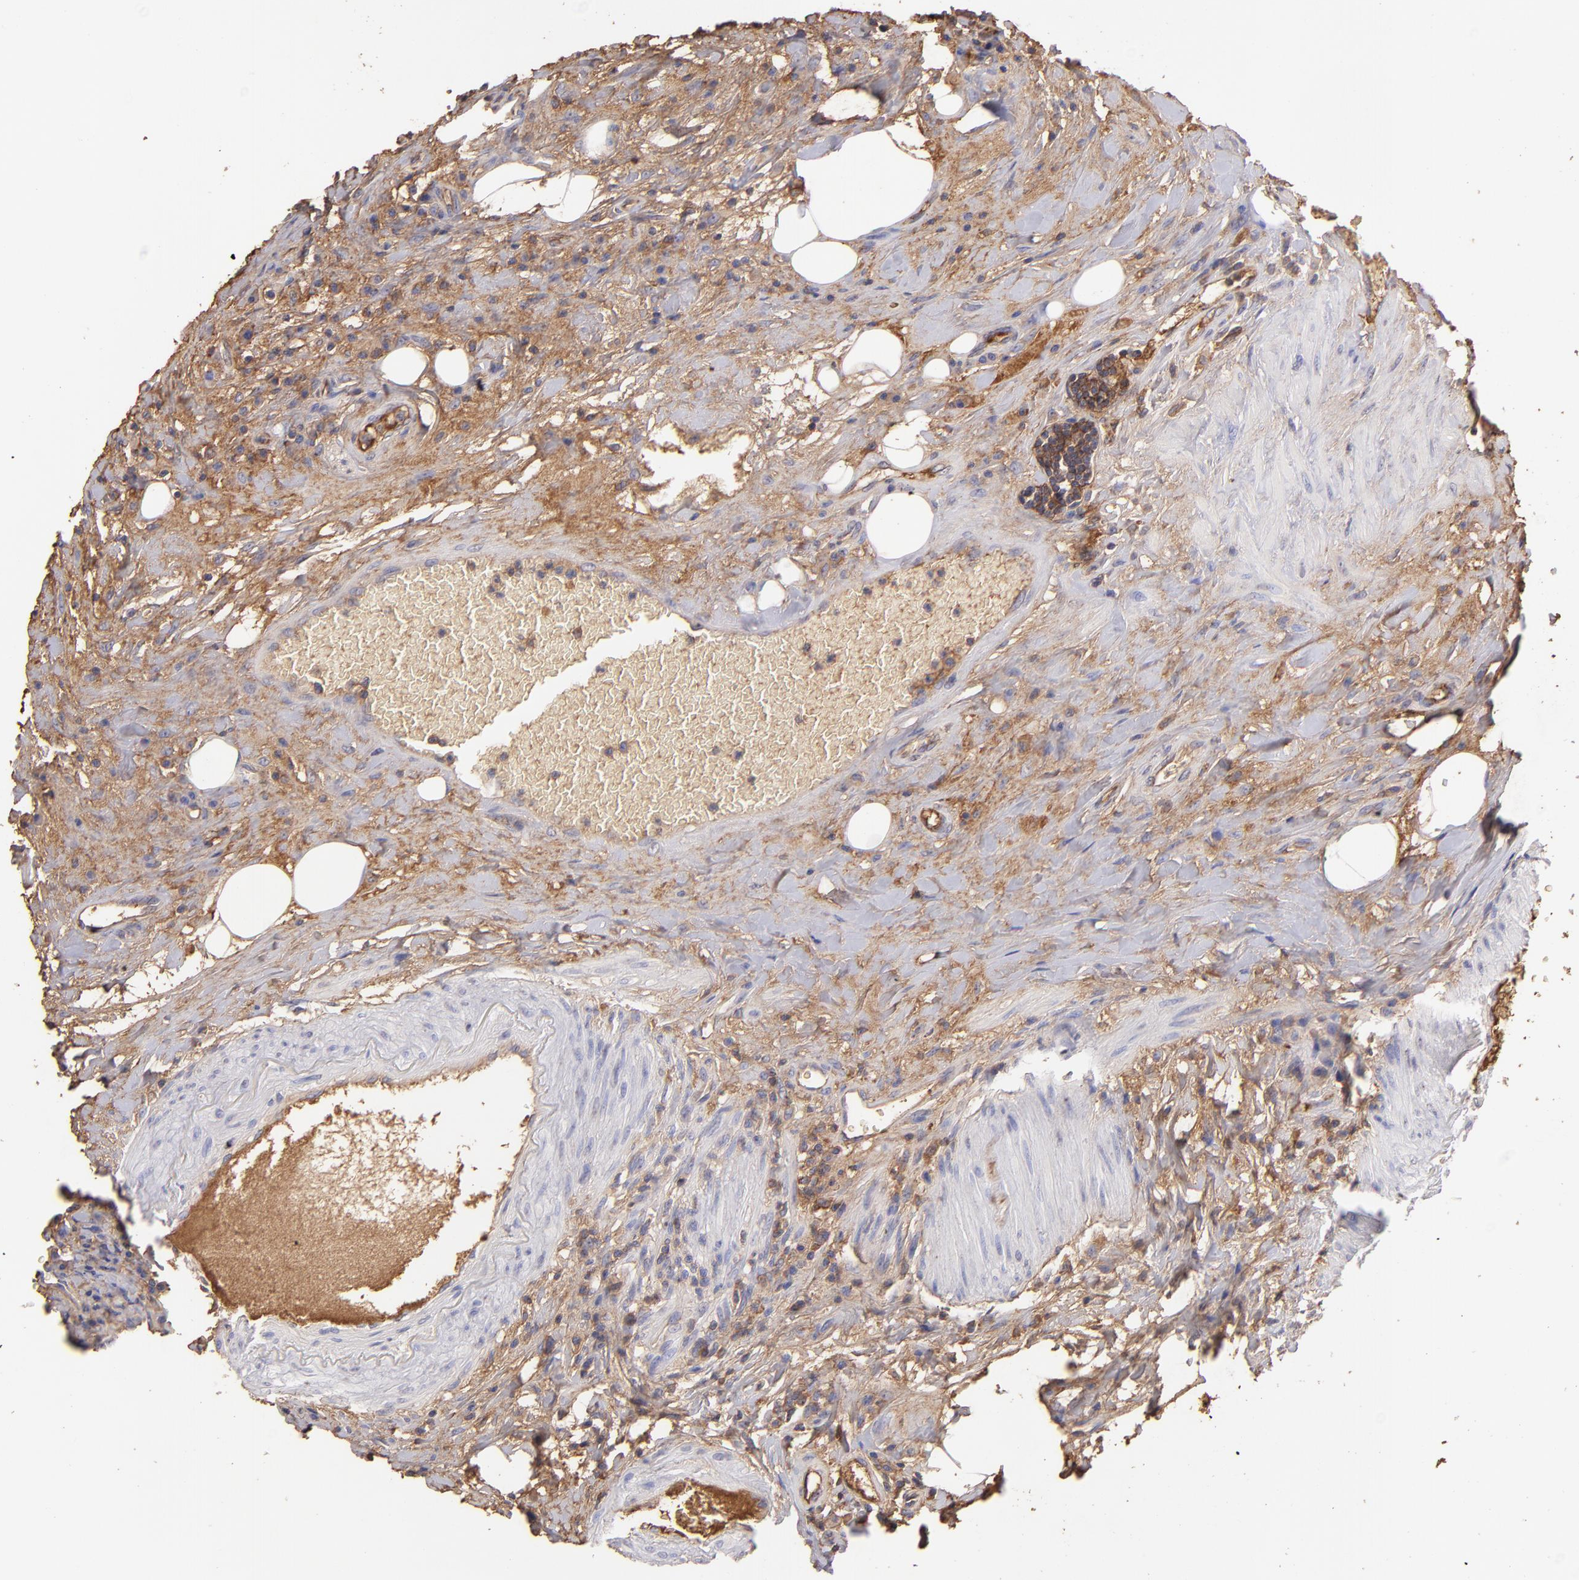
{"staining": {"intensity": "weak", "quantity": ">75%", "location": "cytoplasmic/membranous"}, "tissue": "colorectal cancer", "cell_type": "Tumor cells", "image_type": "cancer", "snomed": [{"axis": "morphology", "description": "Adenocarcinoma, NOS"}, {"axis": "topography", "description": "Colon"}], "caption": "Immunohistochemical staining of colorectal cancer (adenocarcinoma) reveals low levels of weak cytoplasmic/membranous protein positivity in approximately >75% of tumor cells.", "gene": "FGB", "patient": {"sex": "male", "age": 54}}